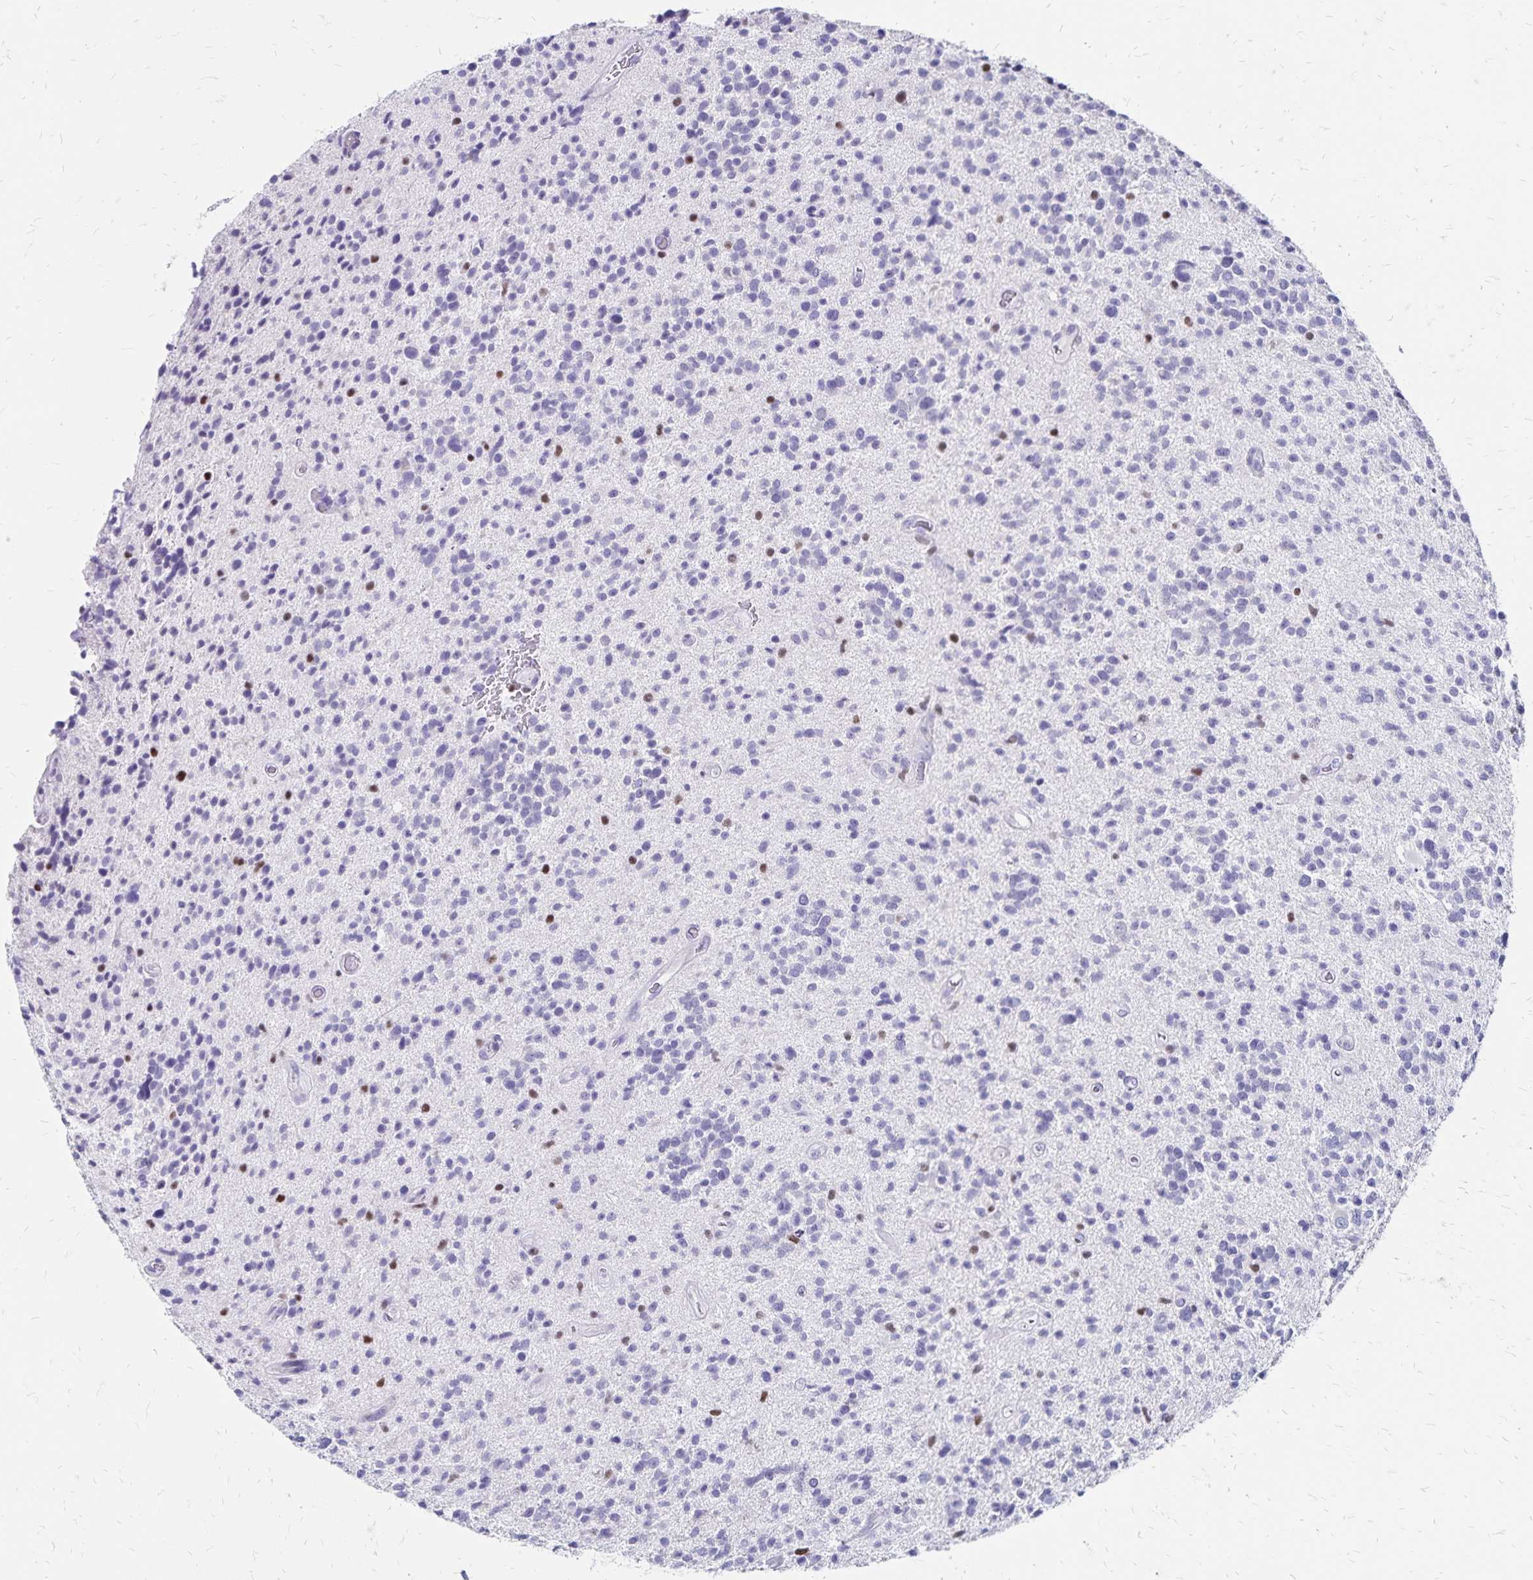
{"staining": {"intensity": "negative", "quantity": "none", "location": "none"}, "tissue": "glioma", "cell_type": "Tumor cells", "image_type": "cancer", "snomed": [{"axis": "morphology", "description": "Glioma, malignant, High grade"}, {"axis": "topography", "description": "Brain"}], "caption": "Immunohistochemistry (IHC) image of neoplastic tissue: human malignant glioma (high-grade) stained with DAB exhibits no significant protein positivity in tumor cells. (DAB (3,3'-diaminobenzidine) IHC with hematoxylin counter stain).", "gene": "IKZF1", "patient": {"sex": "male", "age": 29}}